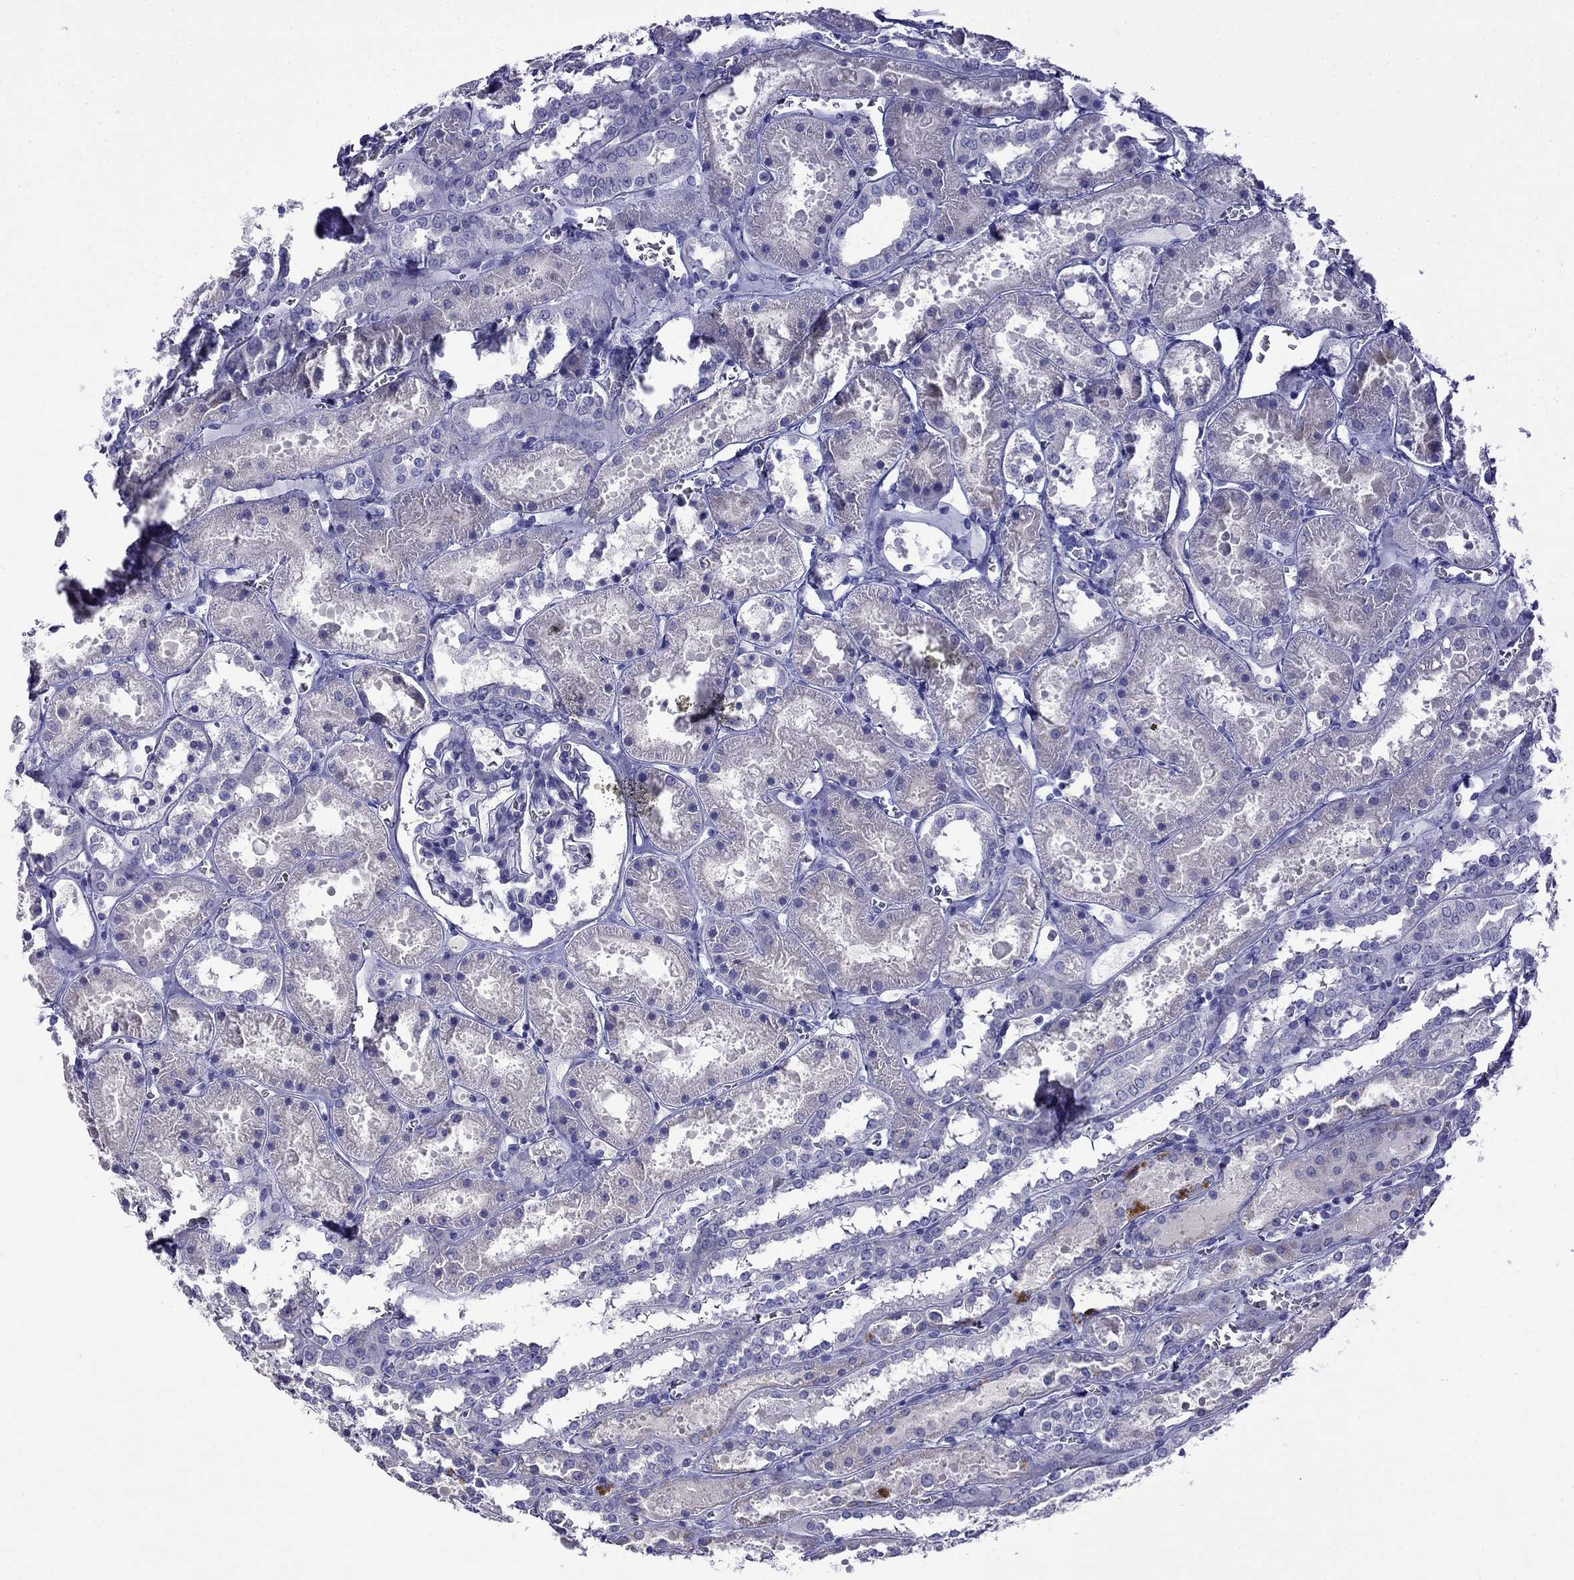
{"staining": {"intensity": "negative", "quantity": "none", "location": "none"}, "tissue": "kidney", "cell_type": "Cells in glomeruli", "image_type": "normal", "snomed": [{"axis": "morphology", "description": "Normal tissue, NOS"}, {"axis": "topography", "description": "Kidney"}], "caption": "Cells in glomeruli show no significant protein positivity in benign kidney. (Brightfield microscopy of DAB immunohistochemistry at high magnification).", "gene": "MYO15A", "patient": {"sex": "female", "age": 41}}